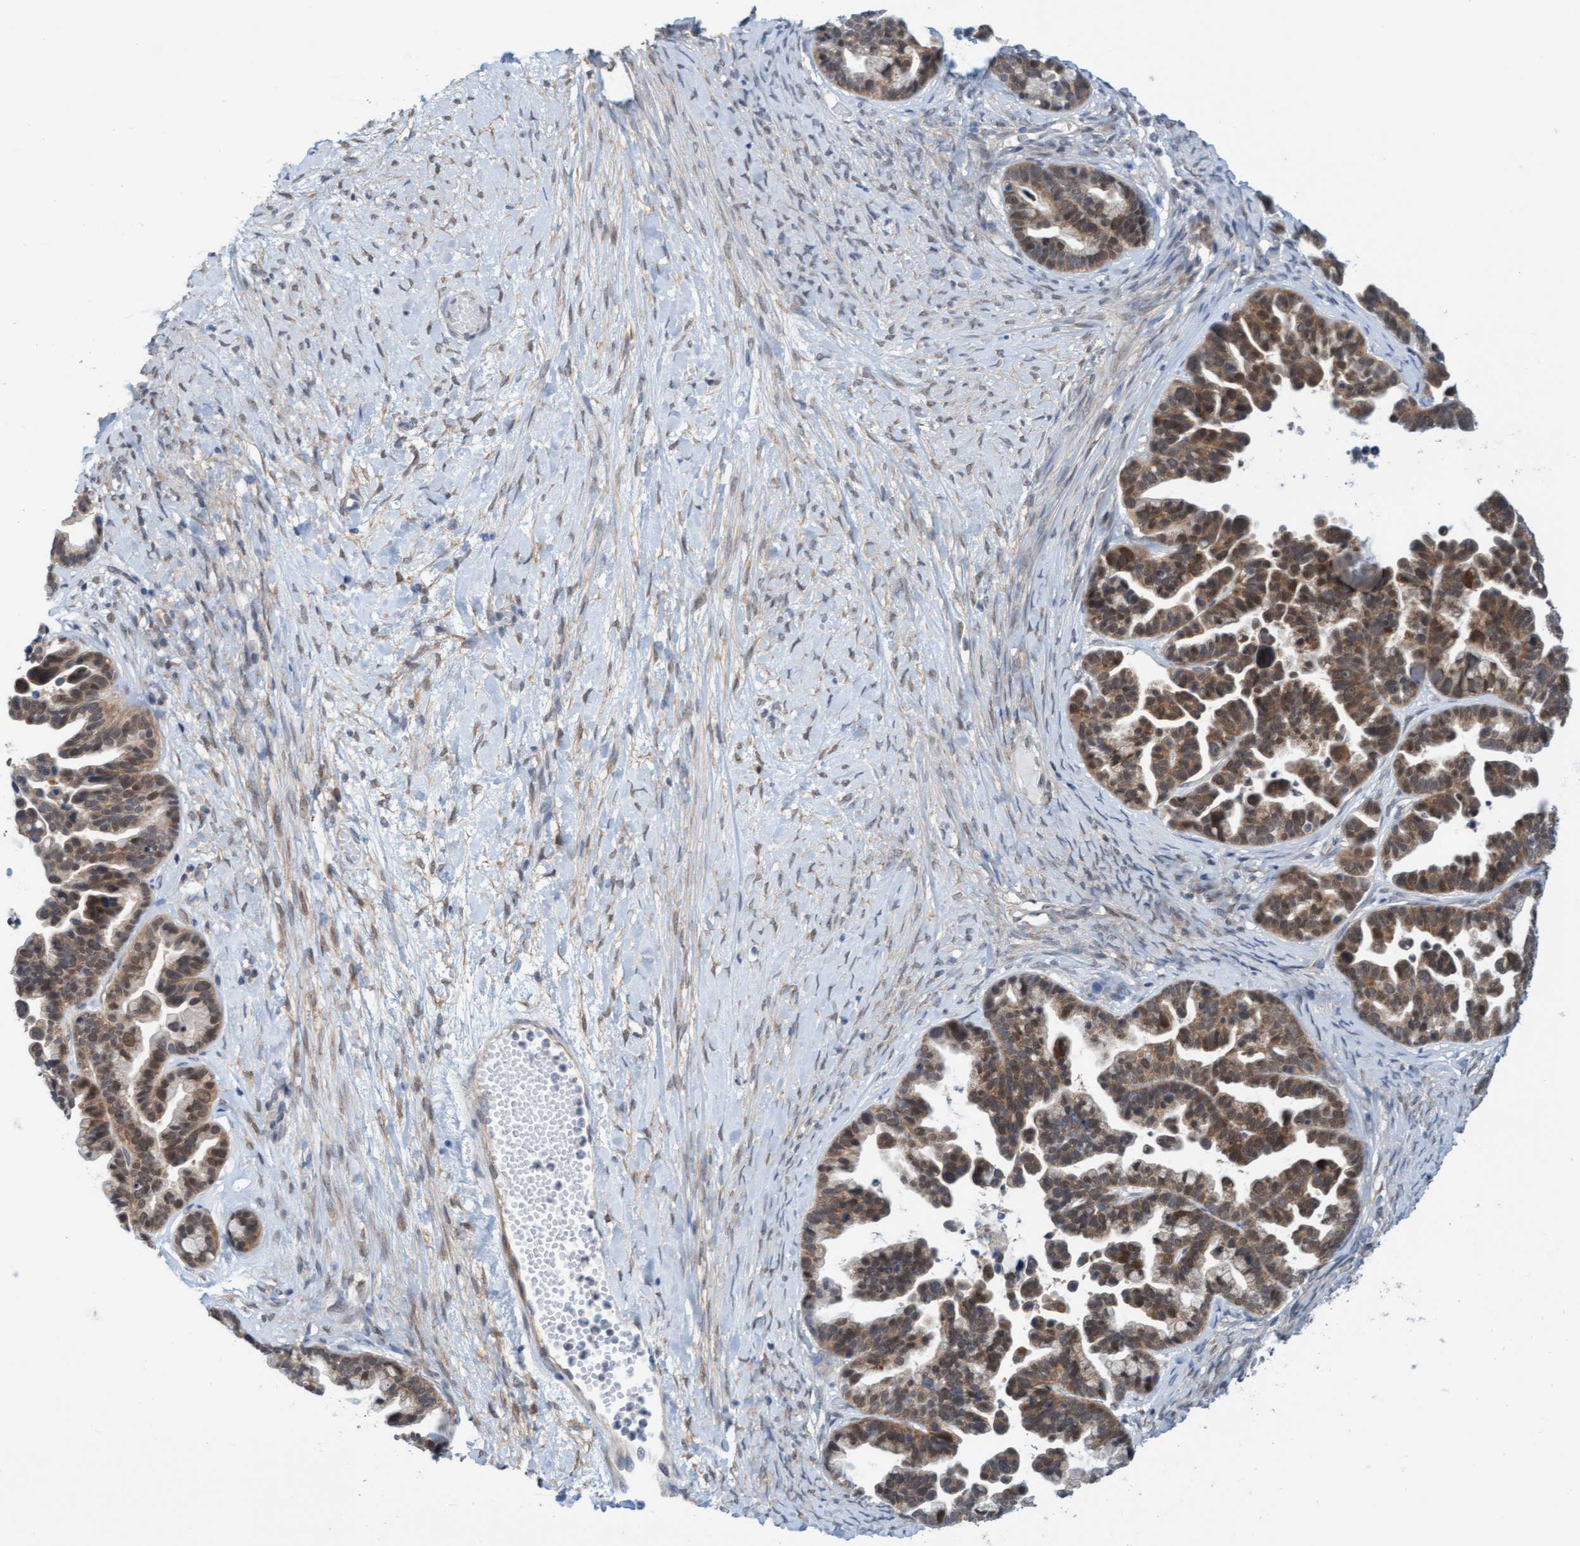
{"staining": {"intensity": "moderate", "quantity": ">75%", "location": "cytoplasmic/membranous"}, "tissue": "ovarian cancer", "cell_type": "Tumor cells", "image_type": "cancer", "snomed": [{"axis": "morphology", "description": "Cystadenocarcinoma, serous, NOS"}, {"axis": "topography", "description": "Ovary"}], "caption": "DAB immunohistochemical staining of human ovarian serous cystadenocarcinoma shows moderate cytoplasmic/membranous protein positivity in approximately >75% of tumor cells. (DAB = brown stain, brightfield microscopy at high magnification).", "gene": "AMZ2", "patient": {"sex": "female", "age": 56}}